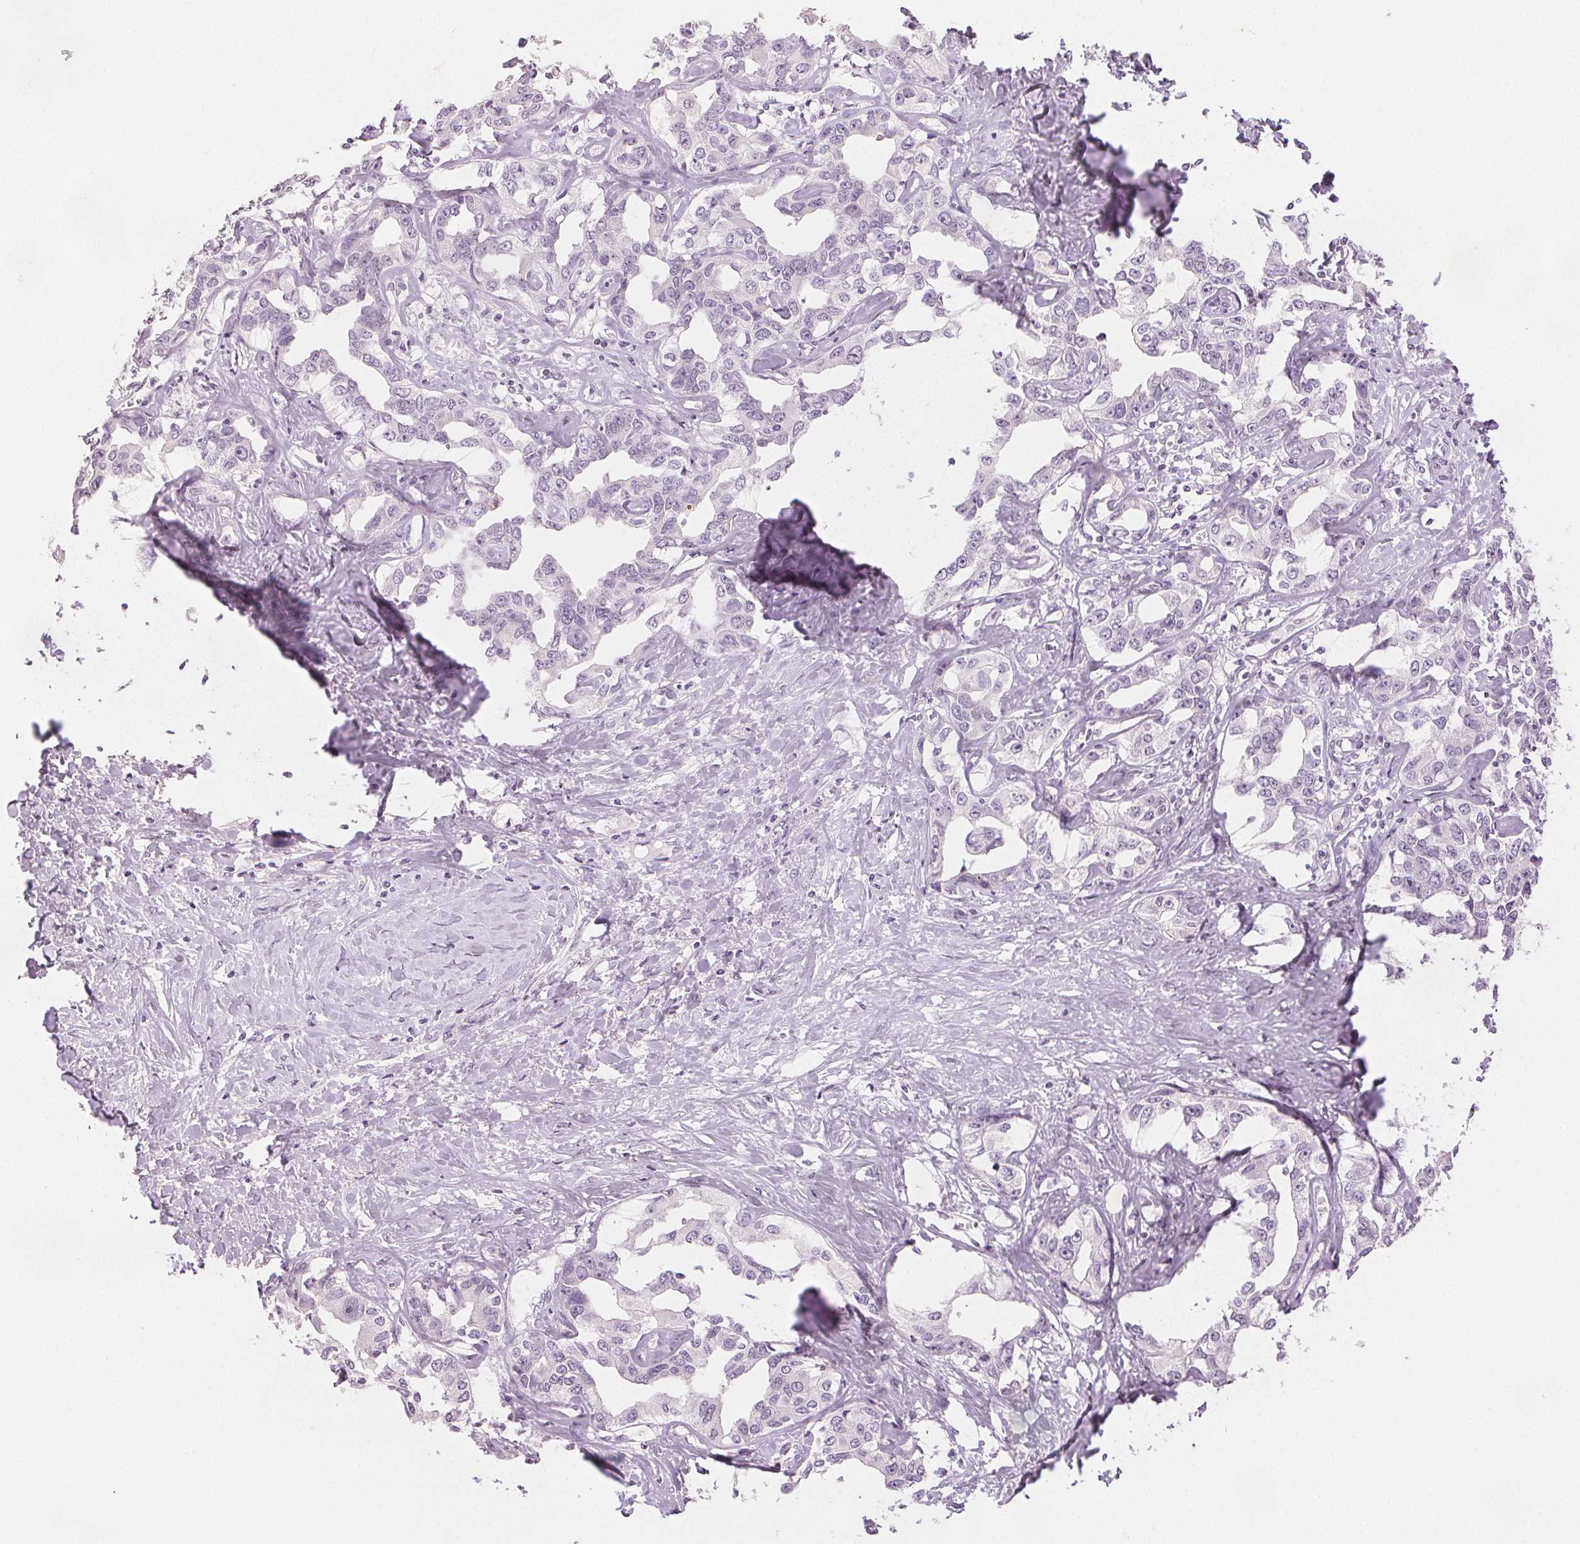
{"staining": {"intensity": "negative", "quantity": "none", "location": "none"}, "tissue": "liver cancer", "cell_type": "Tumor cells", "image_type": "cancer", "snomed": [{"axis": "morphology", "description": "Cholangiocarcinoma"}, {"axis": "topography", "description": "Liver"}], "caption": "Tumor cells show no significant expression in liver cancer.", "gene": "SCGN", "patient": {"sex": "male", "age": 59}}